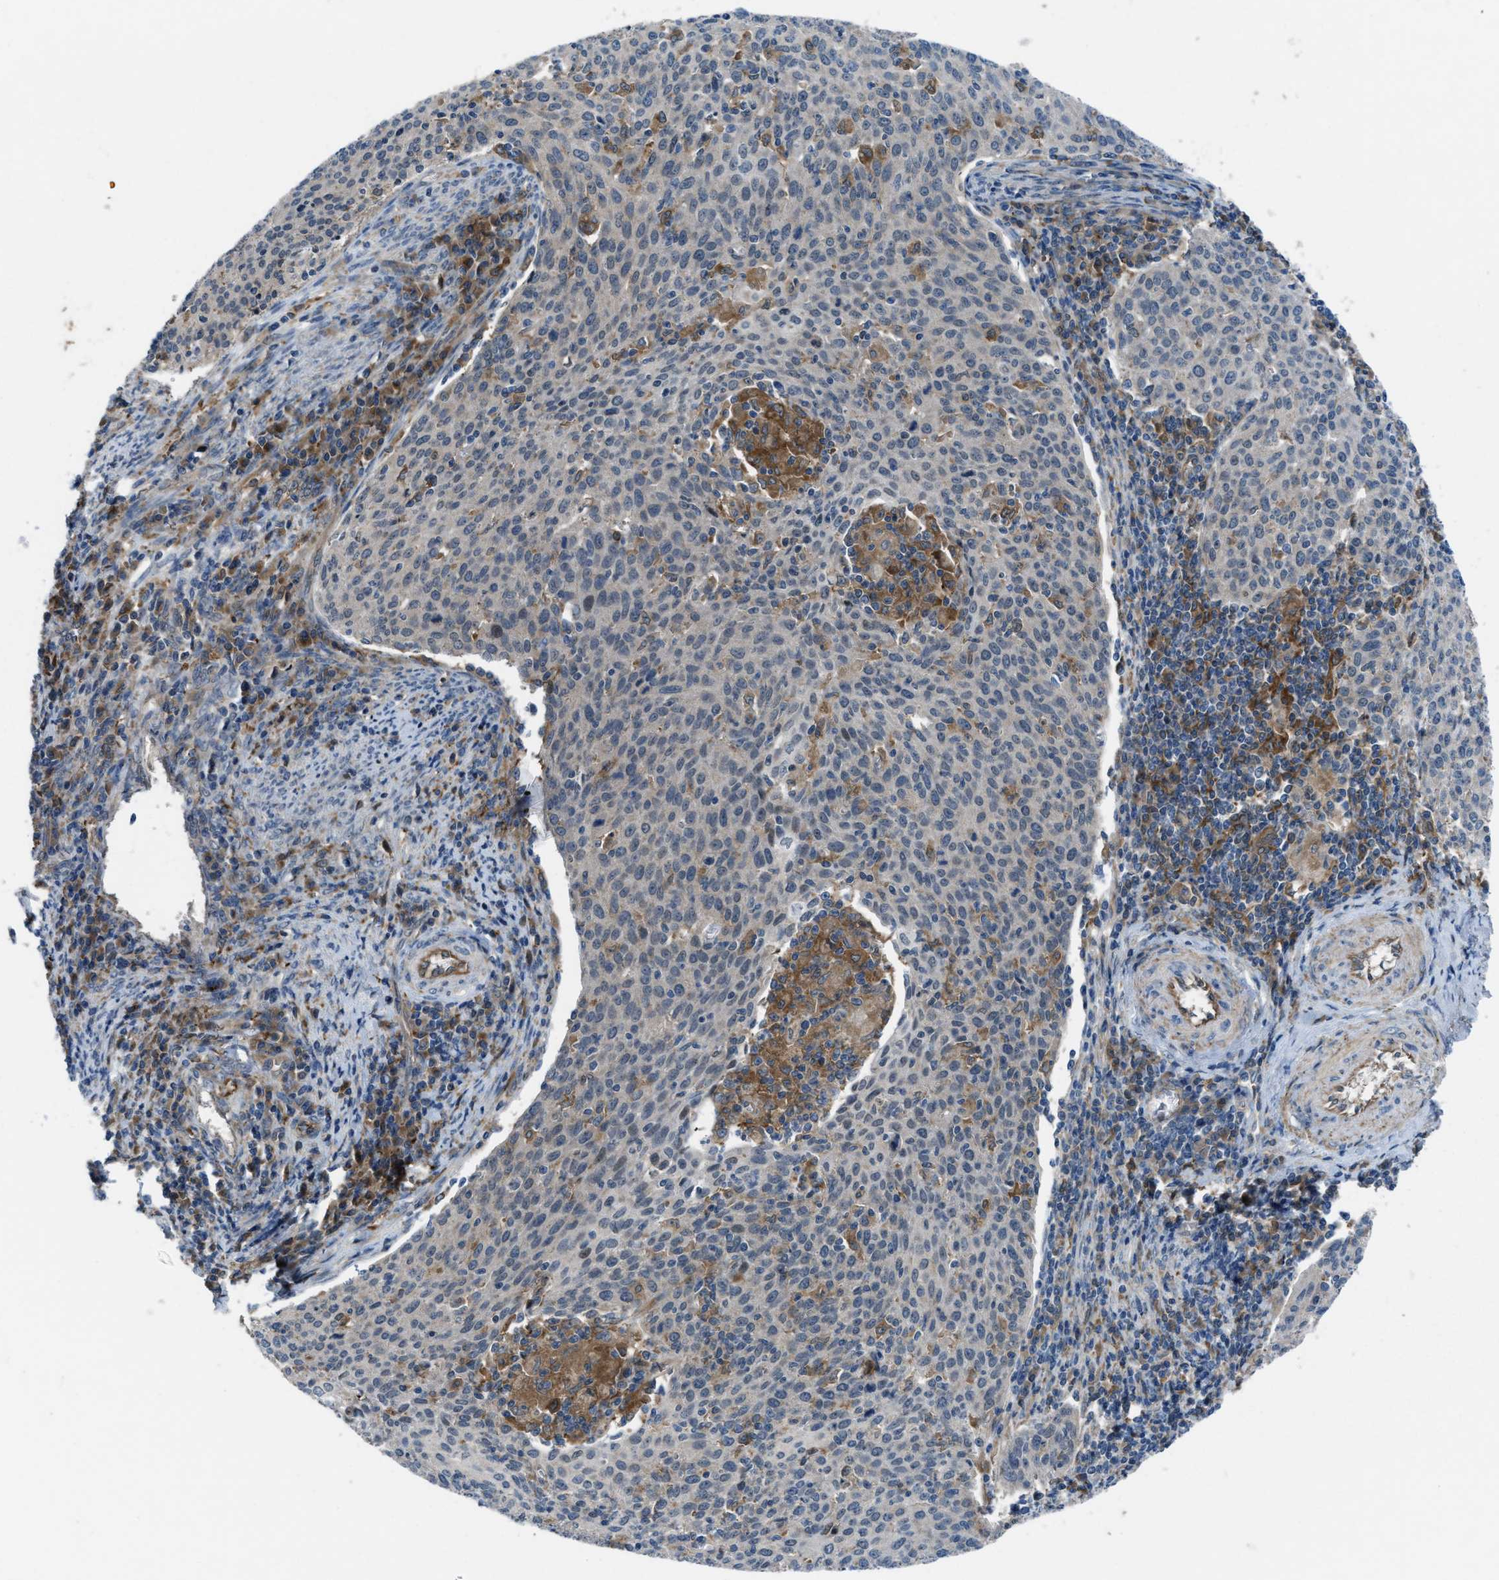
{"staining": {"intensity": "weak", "quantity": "<25%", "location": "cytoplasmic/membranous"}, "tissue": "cervical cancer", "cell_type": "Tumor cells", "image_type": "cancer", "snomed": [{"axis": "morphology", "description": "Squamous cell carcinoma, NOS"}, {"axis": "topography", "description": "Cervix"}], "caption": "Human cervical squamous cell carcinoma stained for a protein using immunohistochemistry displays no positivity in tumor cells.", "gene": "BAZ2B", "patient": {"sex": "female", "age": 38}}